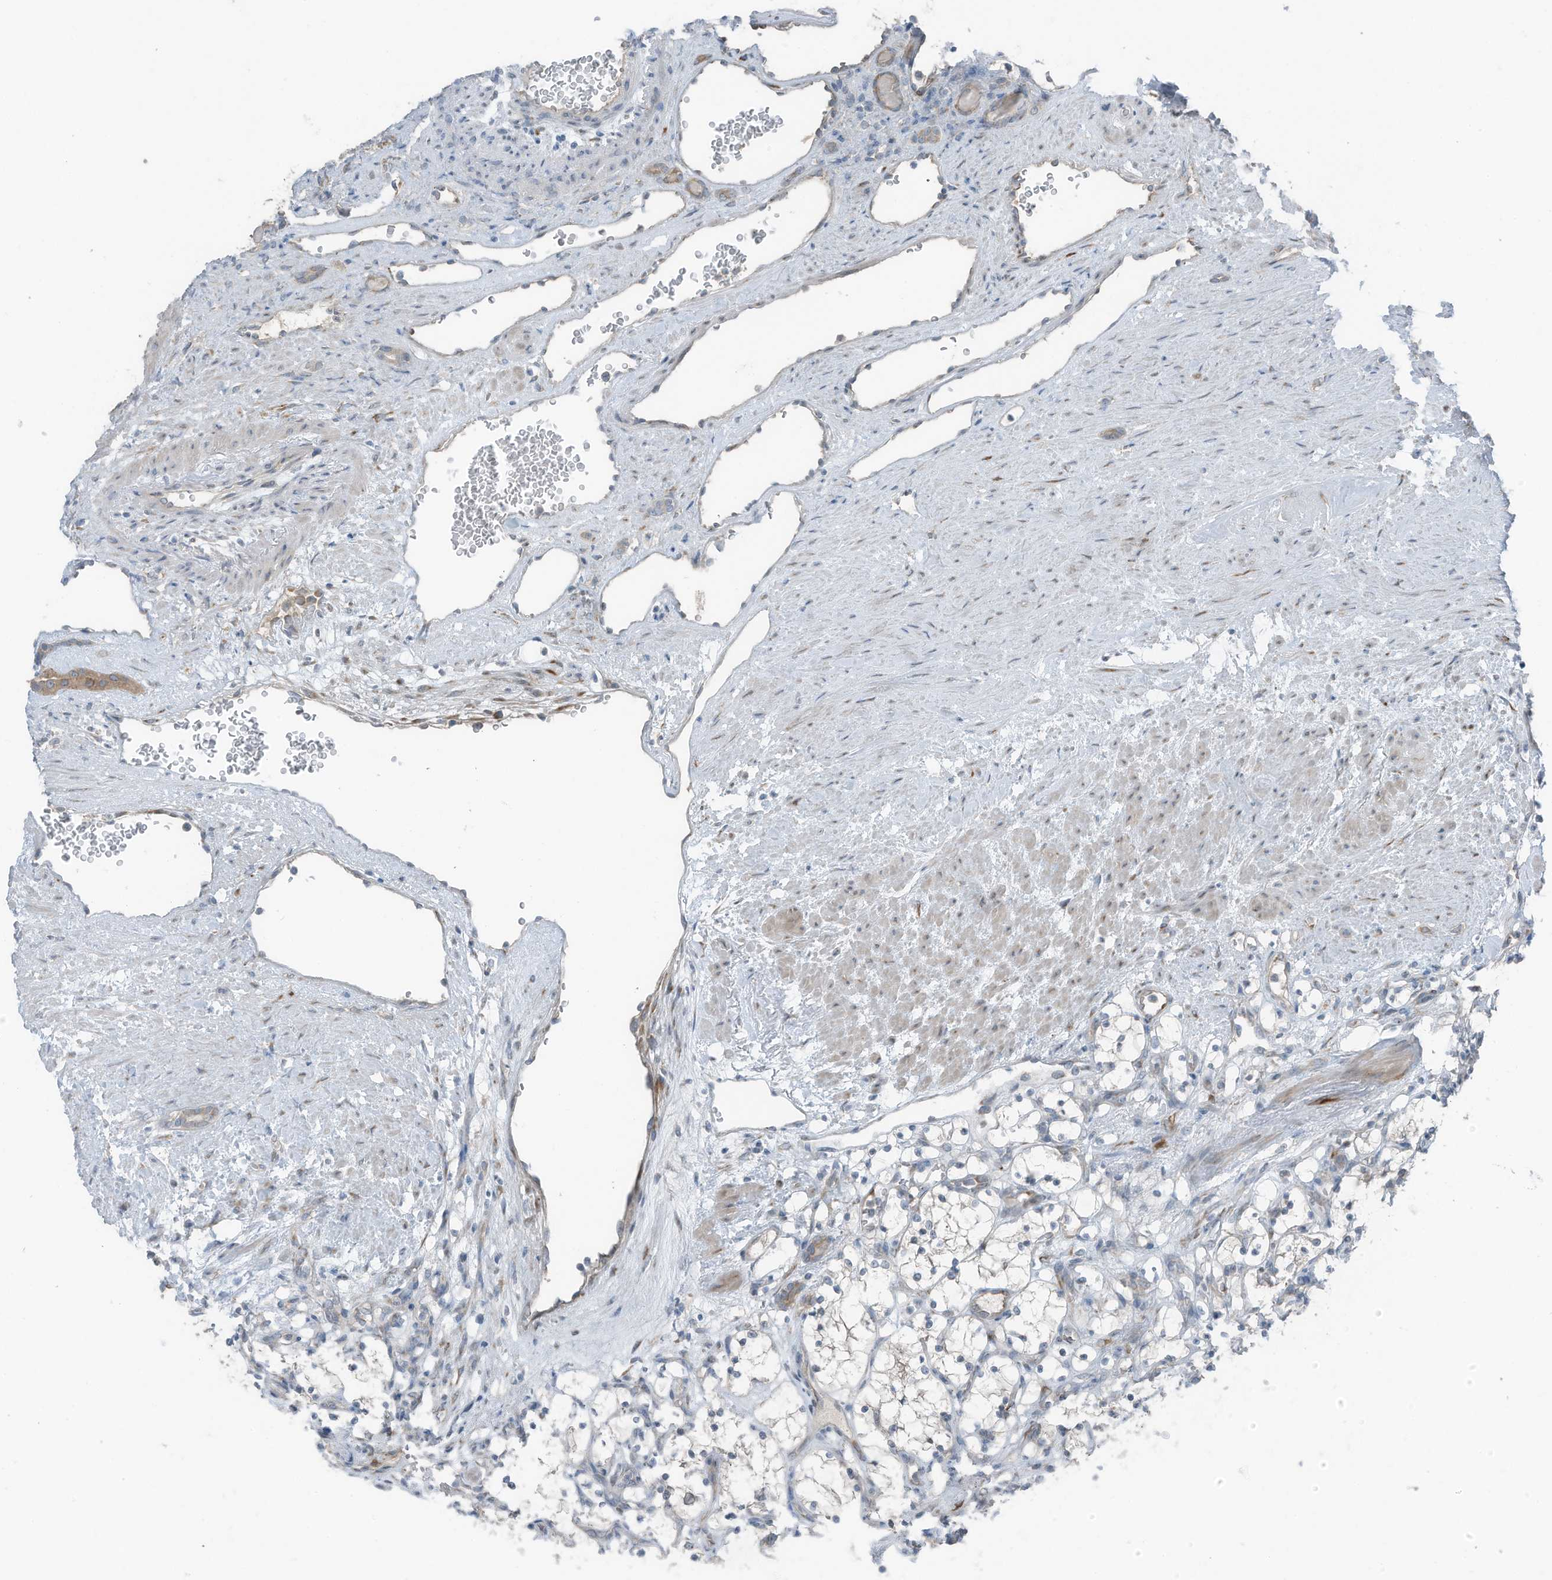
{"staining": {"intensity": "negative", "quantity": "none", "location": "none"}, "tissue": "renal cancer", "cell_type": "Tumor cells", "image_type": "cancer", "snomed": [{"axis": "morphology", "description": "Adenocarcinoma, NOS"}, {"axis": "topography", "description": "Kidney"}], "caption": "Protein analysis of renal cancer (adenocarcinoma) reveals no significant positivity in tumor cells.", "gene": "ARHGEF33", "patient": {"sex": "female", "age": 69}}